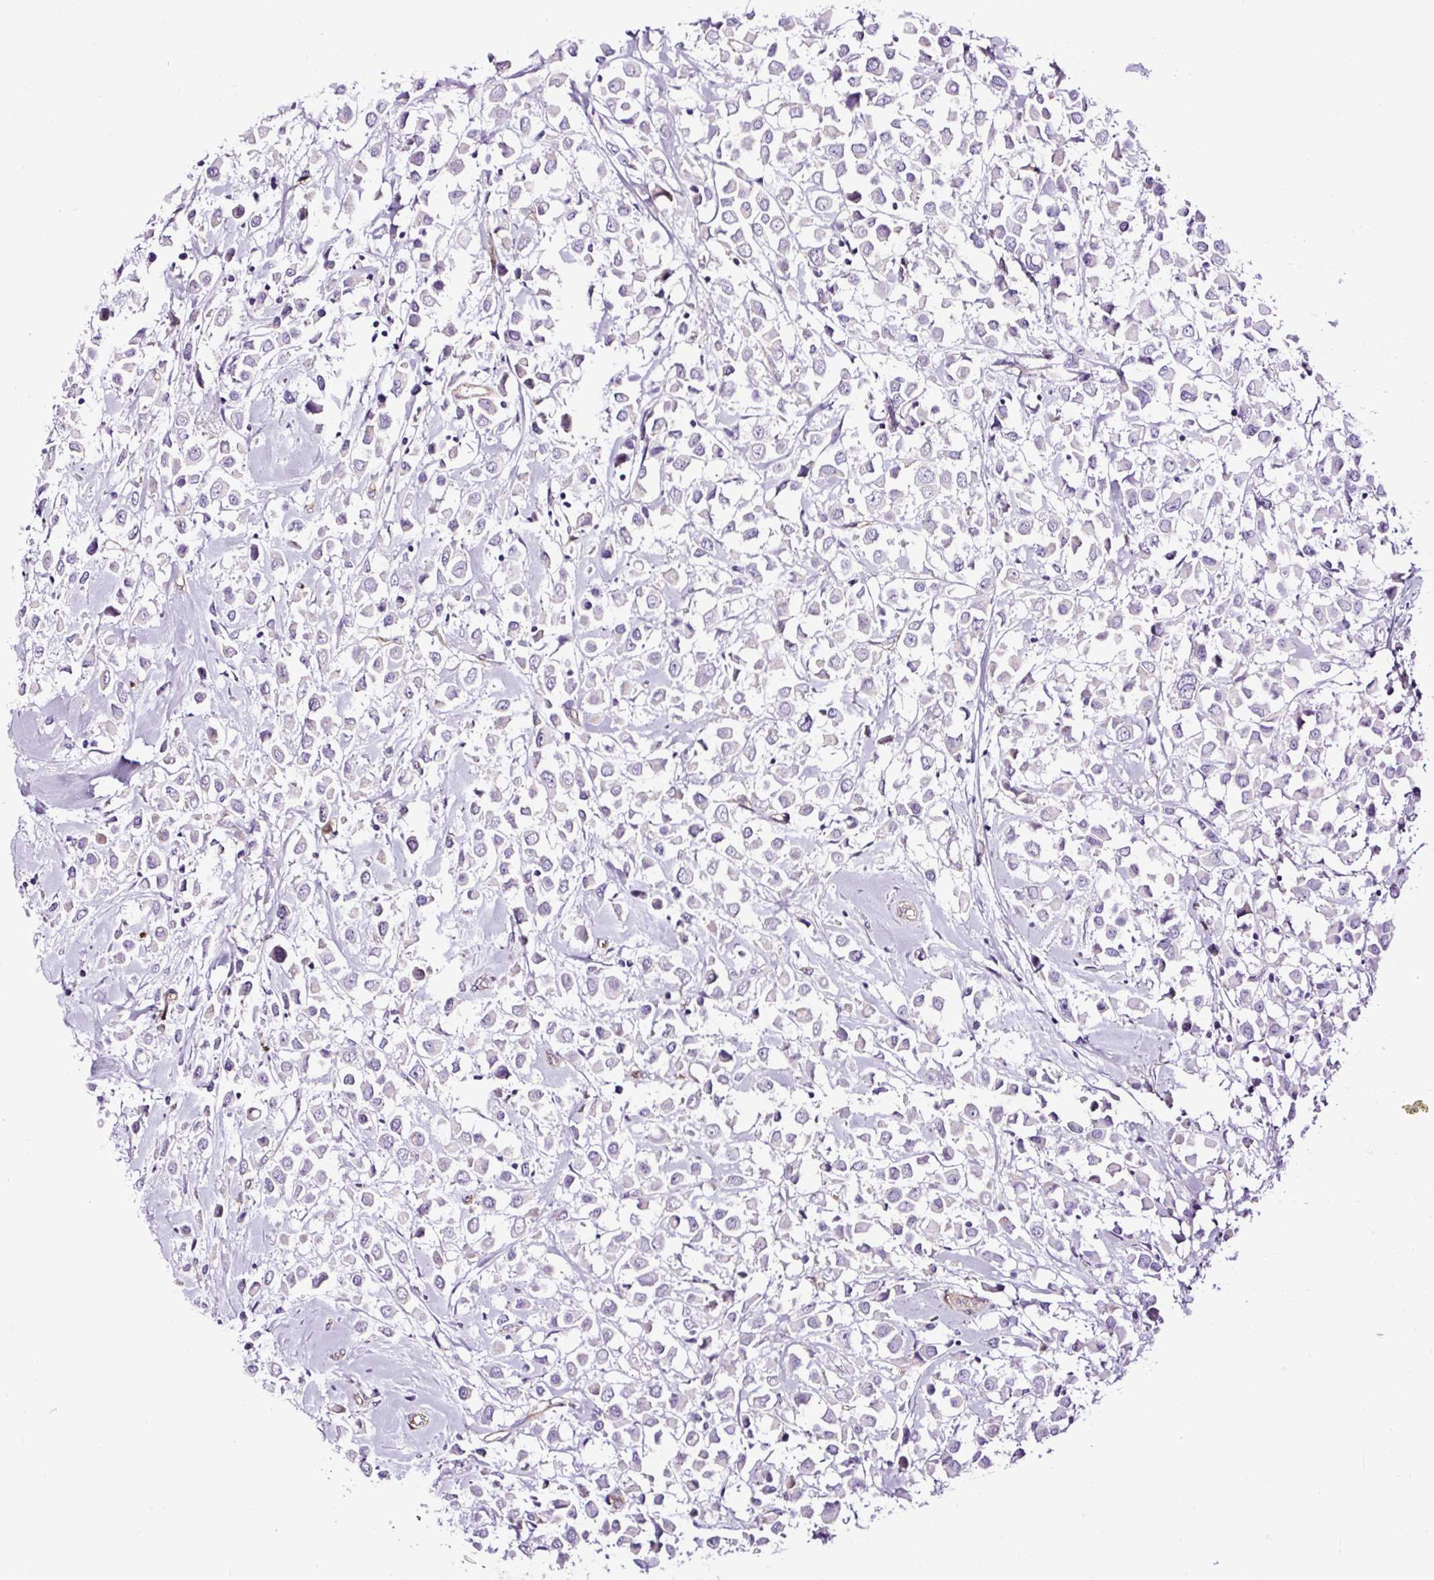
{"staining": {"intensity": "negative", "quantity": "none", "location": "none"}, "tissue": "breast cancer", "cell_type": "Tumor cells", "image_type": "cancer", "snomed": [{"axis": "morphology", "description": "Duct carcinoma"}, {"axis": "topography", "description": "Breast"}], "caption": "Tumor cells show no significant positivity in breast cancer (intraductal carcinoma).", "gene": "SLC7A8", "patient": {"sex": "female", "age": 87}}